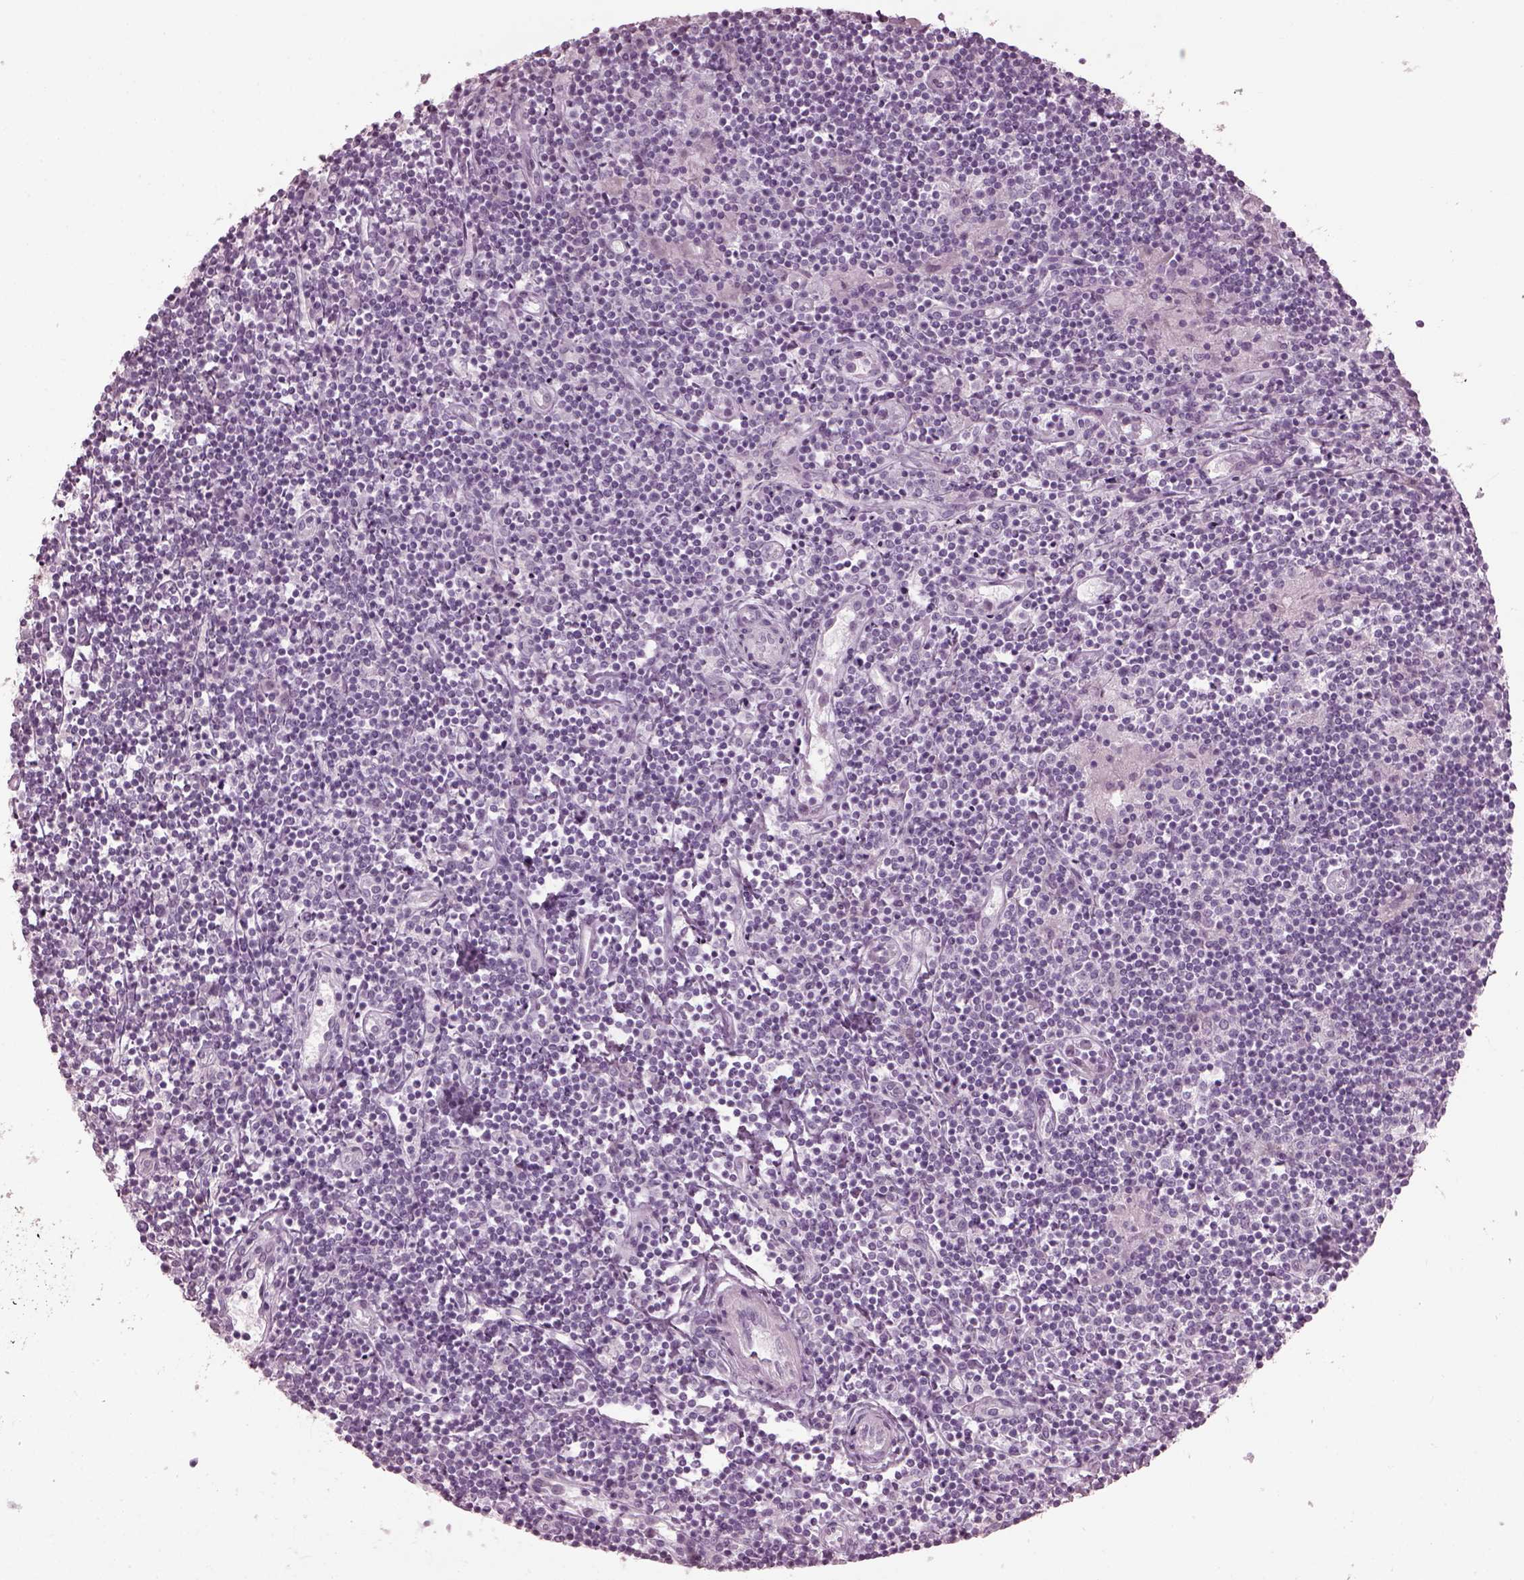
{"staining": {"intensity": "negative", "quantity": "none", "location": "none"}, "tissue": "lymphoma", "cell_type": "Tumor cells", "image_type": "cancer", "snomed": [{"axis": "morphology", "description": "Hodgkin's disease, NOS"}, {"axis": "topography", "description": "Lymph node"}], "caption": "DAB (3,3'-diaminobenzidine) immunohistochemical staining of lymphoma reveals no significant expression in tumor cells.", "gene": "SAXO2", "patient": {"sex": "male", "age": 40}}